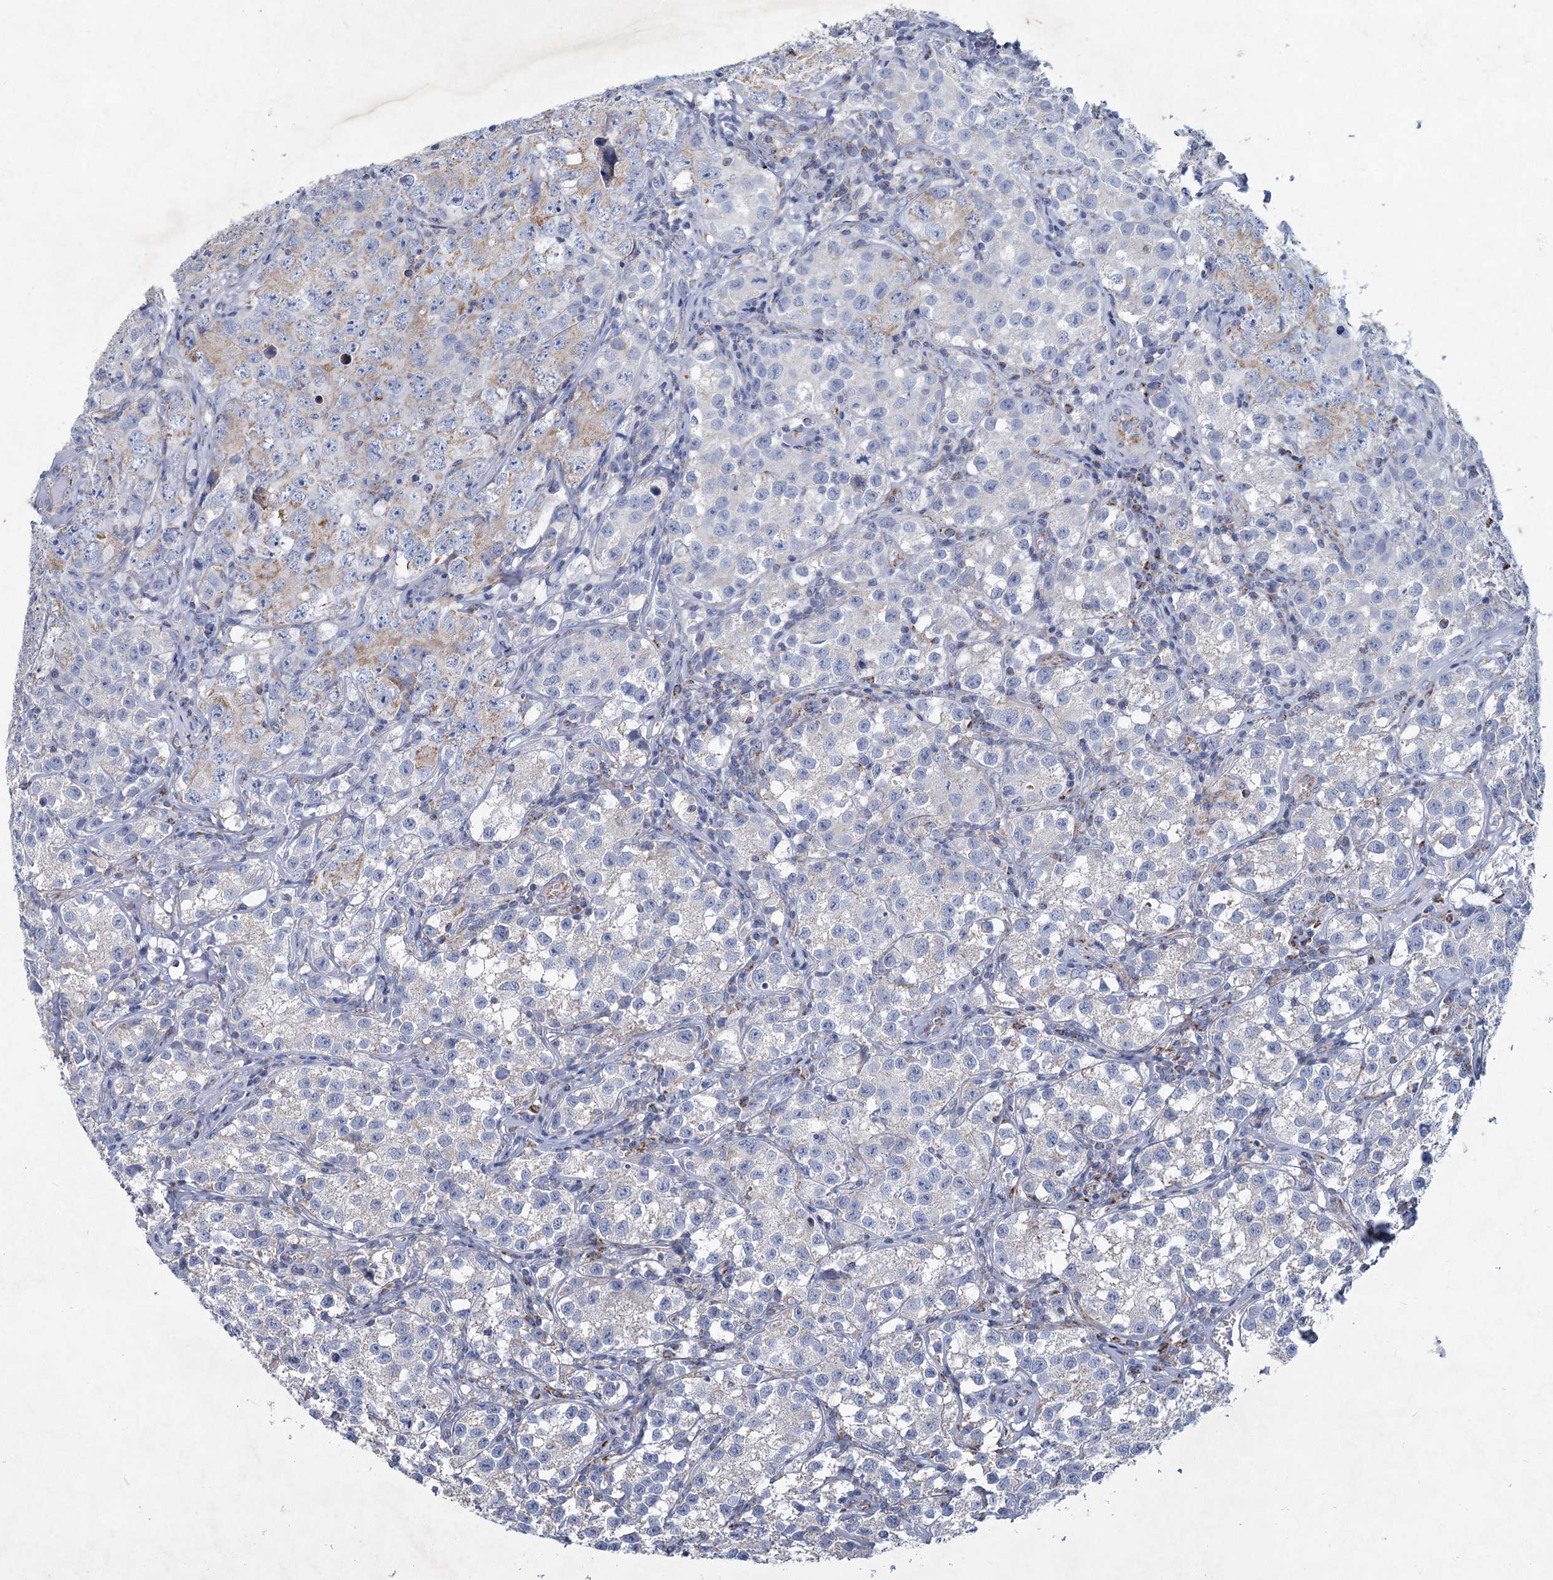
{"staining": {"intensity": "moderate", "quantity": "<25%", "location": "cytoplasmic/membranous"}, "tissue": "testis cancer", "cell_type": "Tumor cells", "image_type": "cancer", "snomed": [{"axis": "morphology", "description": "Seminoma, NOS"}, {"axis": "morphology", "description": "Carcinoma, Embryonal, NOS"}, {"axis": "topography", "description": "Testis"}], "caption": "Protein staining of testis cancer tissue demonstrates moderate cytoplasmic/membranous expression in approximately <25% of tumor cells.", "gene": "NDUFC2", "patient": {"sex": "male", "age": 43}}